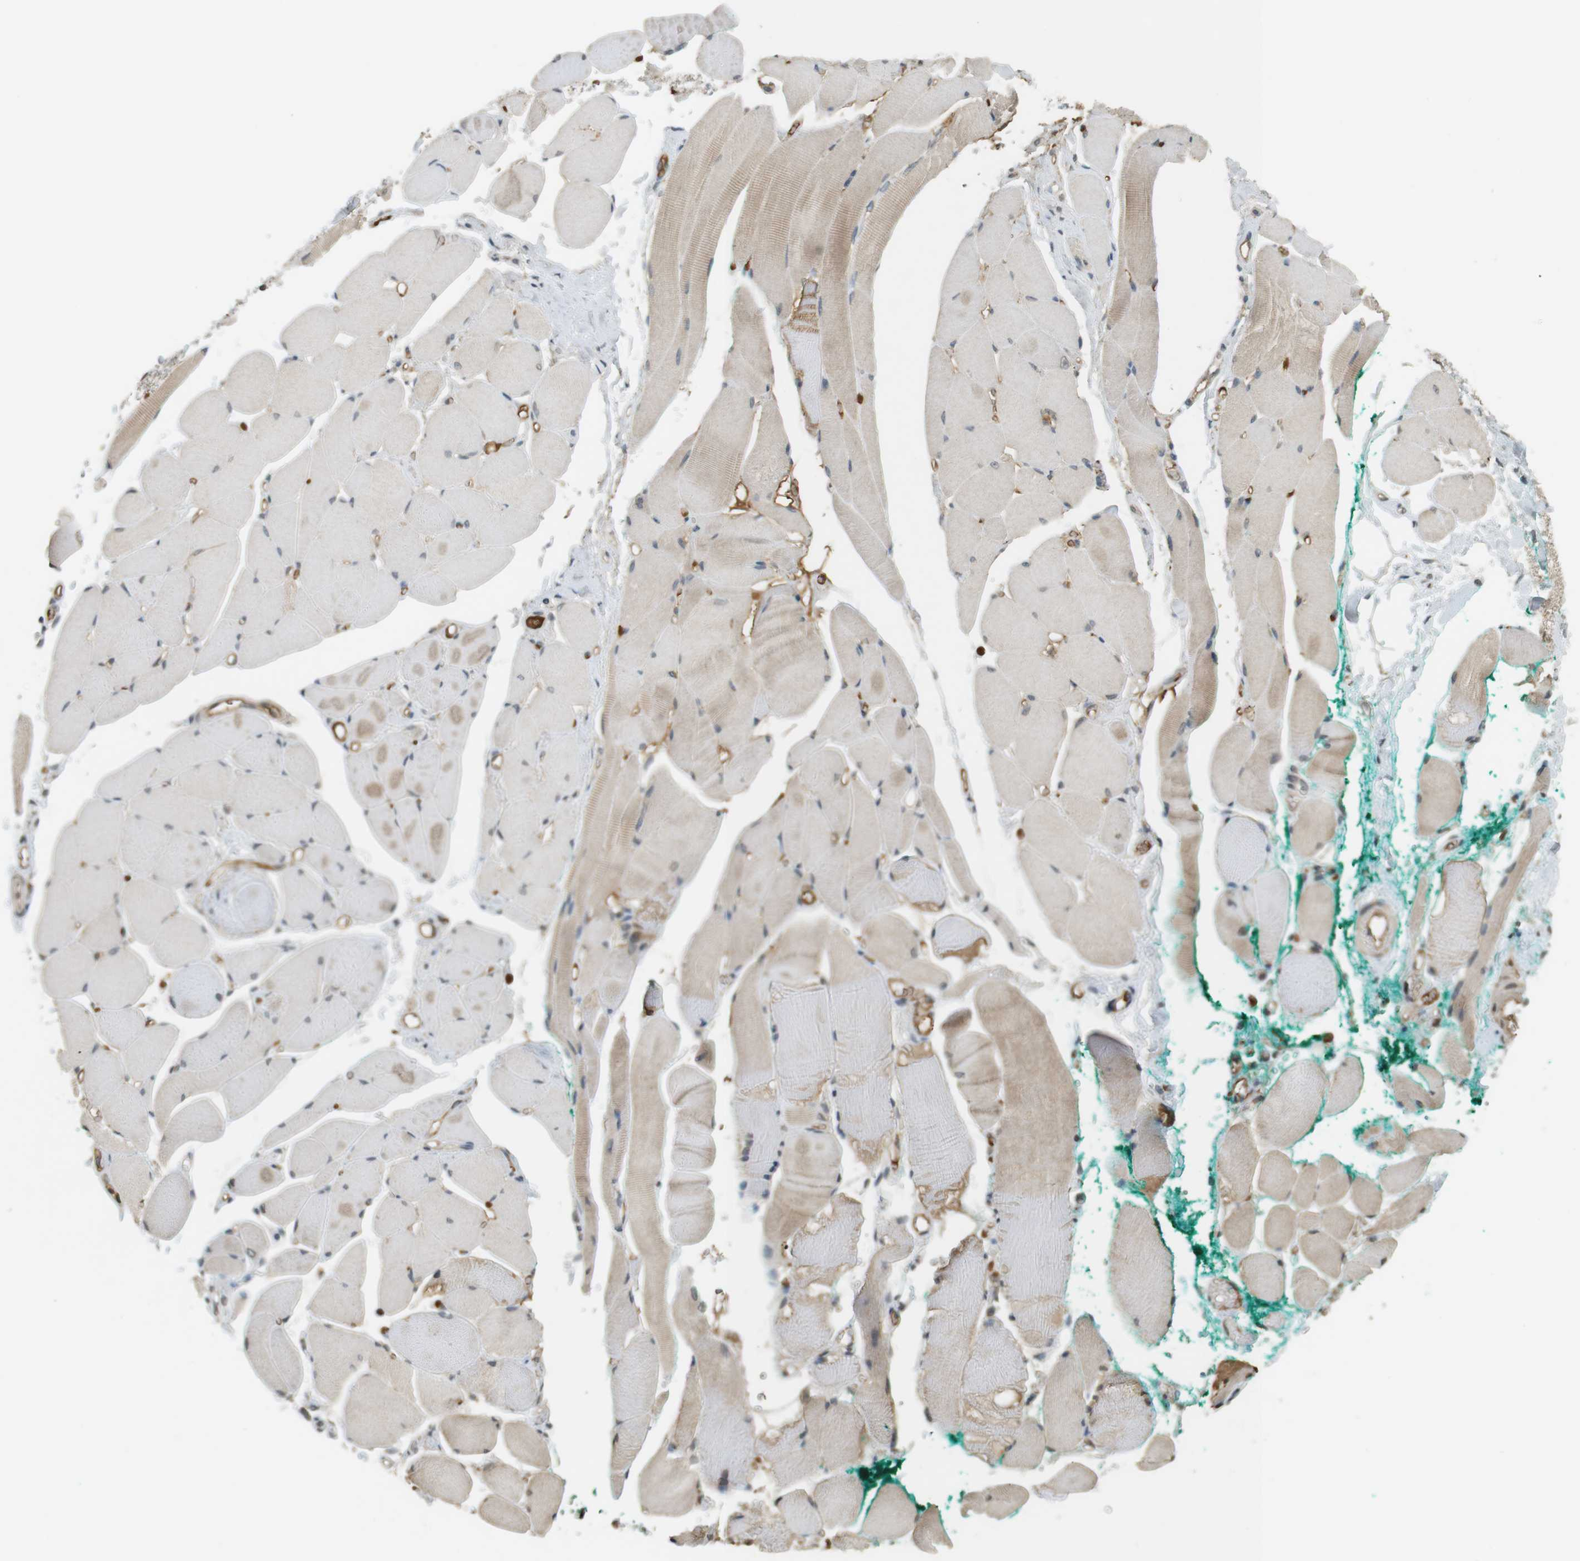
{"staining": {"intensity": "weak", "quantity": "25%-75%", "location": "cytoplasmic/membranous"}, "tissue": "skeletal muscle", "cell_type": "Myocytes", "image_type": "normal", "snomed": [{"axis": "morphology", "description": "Normal tissue, NOS"}, {"axis": "topography", "description": "Skeletal muscle"}, {"axis": "topography", "description": "Peripheral nerve tissue"}], "caption": "Protein expression analysis of normal skeletal muscle demonstrates weak cytoplasmic/membranous expression in about 25%-75% of myocytes.", "gene": "SRR", "patient": {"sex": "female", "age": 84}}